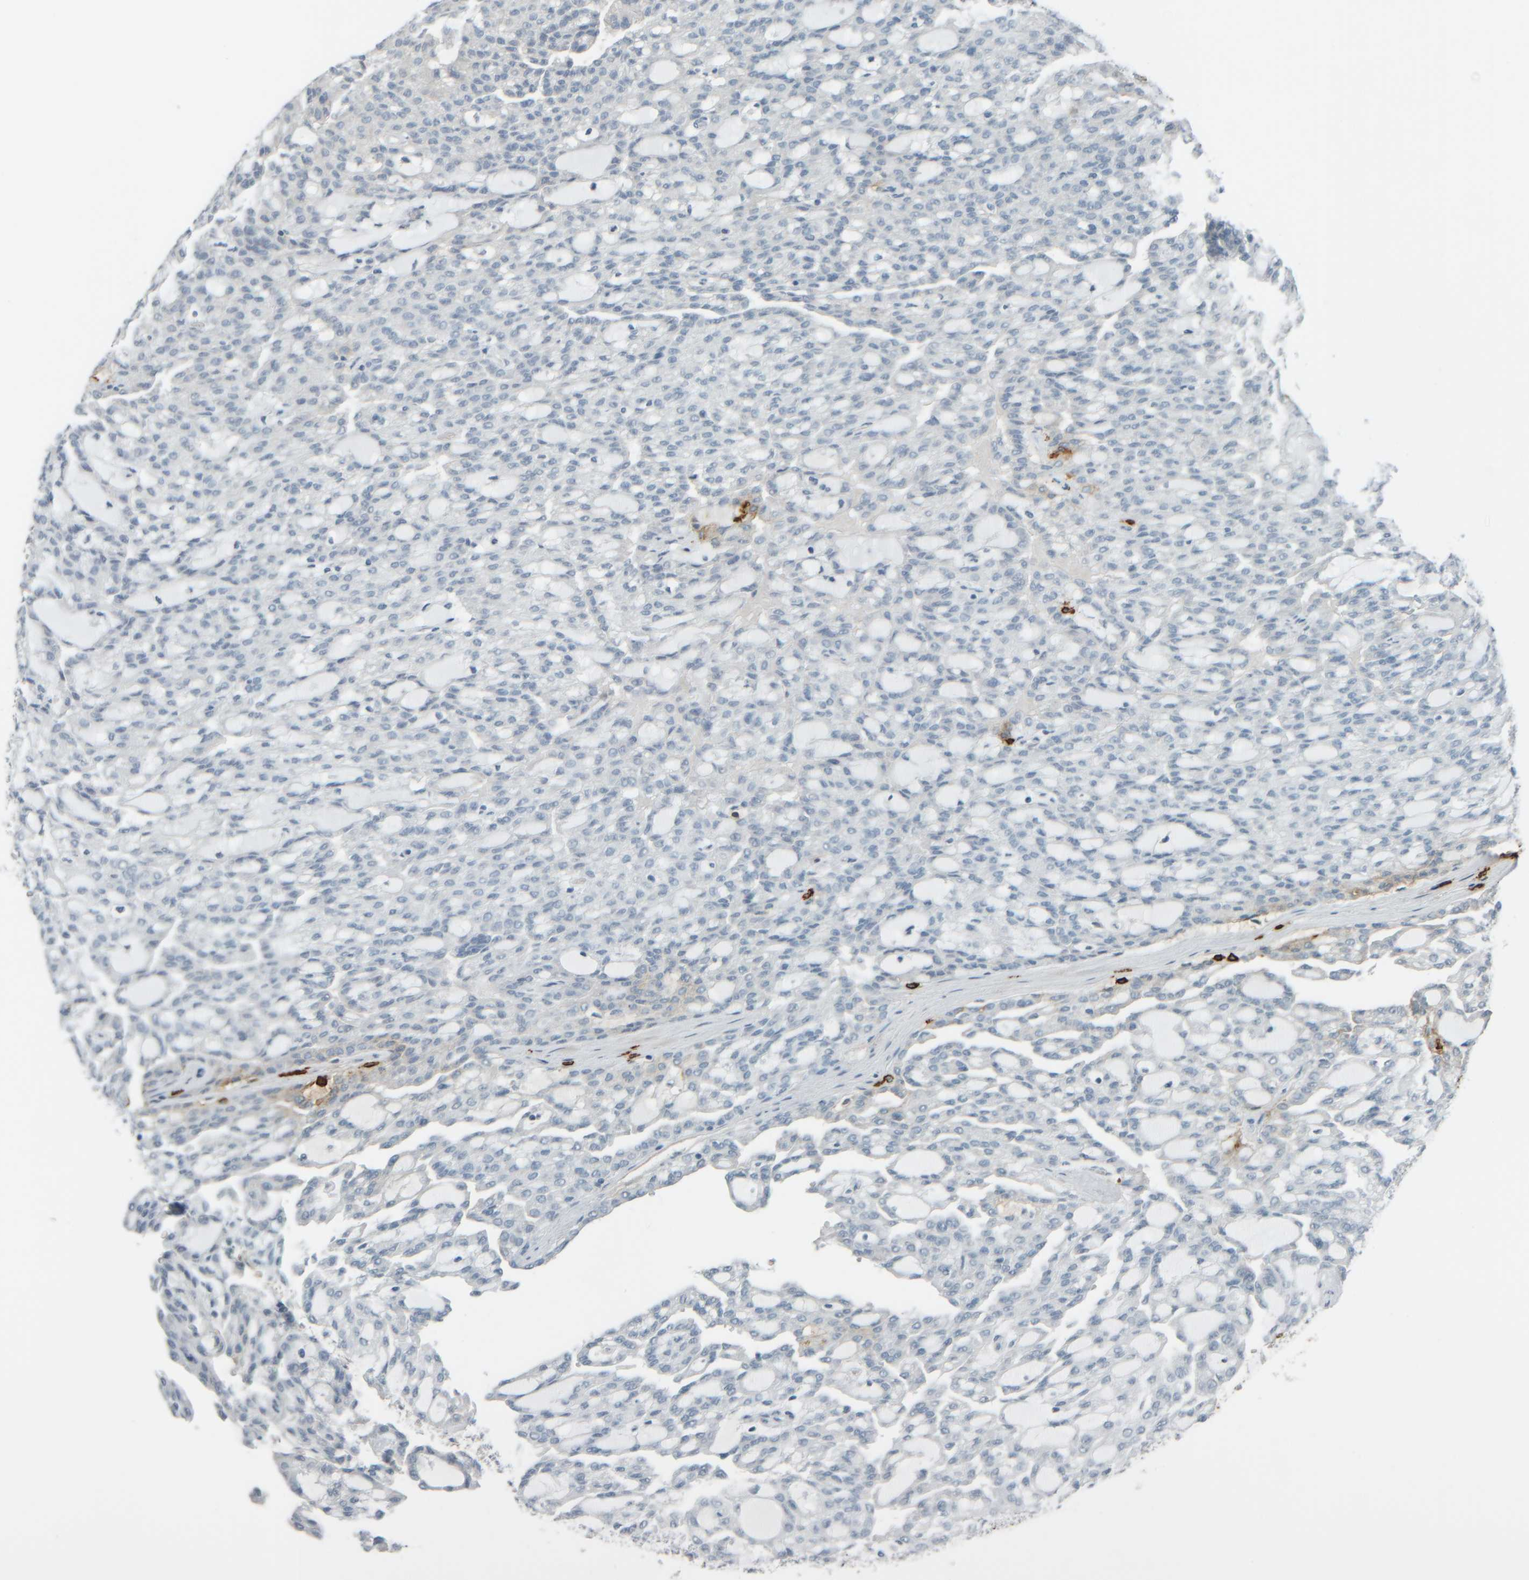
{"staining": {"intensity": "negative", "quantity": "none", "location": "none"}, "tissue": "renal cancer", "cell_type": "Tumor cells", "image_type": "cancer", "snomed": [{"axis": "morphology", "description": "Adenocarcinoma, NOS"}, {"axis": "topography", "description": "Kidney"}], "caption": "Adenocarcinoma (renal) stained for a protein using immunohistochemistry shows no expression tumor cells.", "gene": "TPSAB1", "patient": {"sex": "male", "age": 63}}